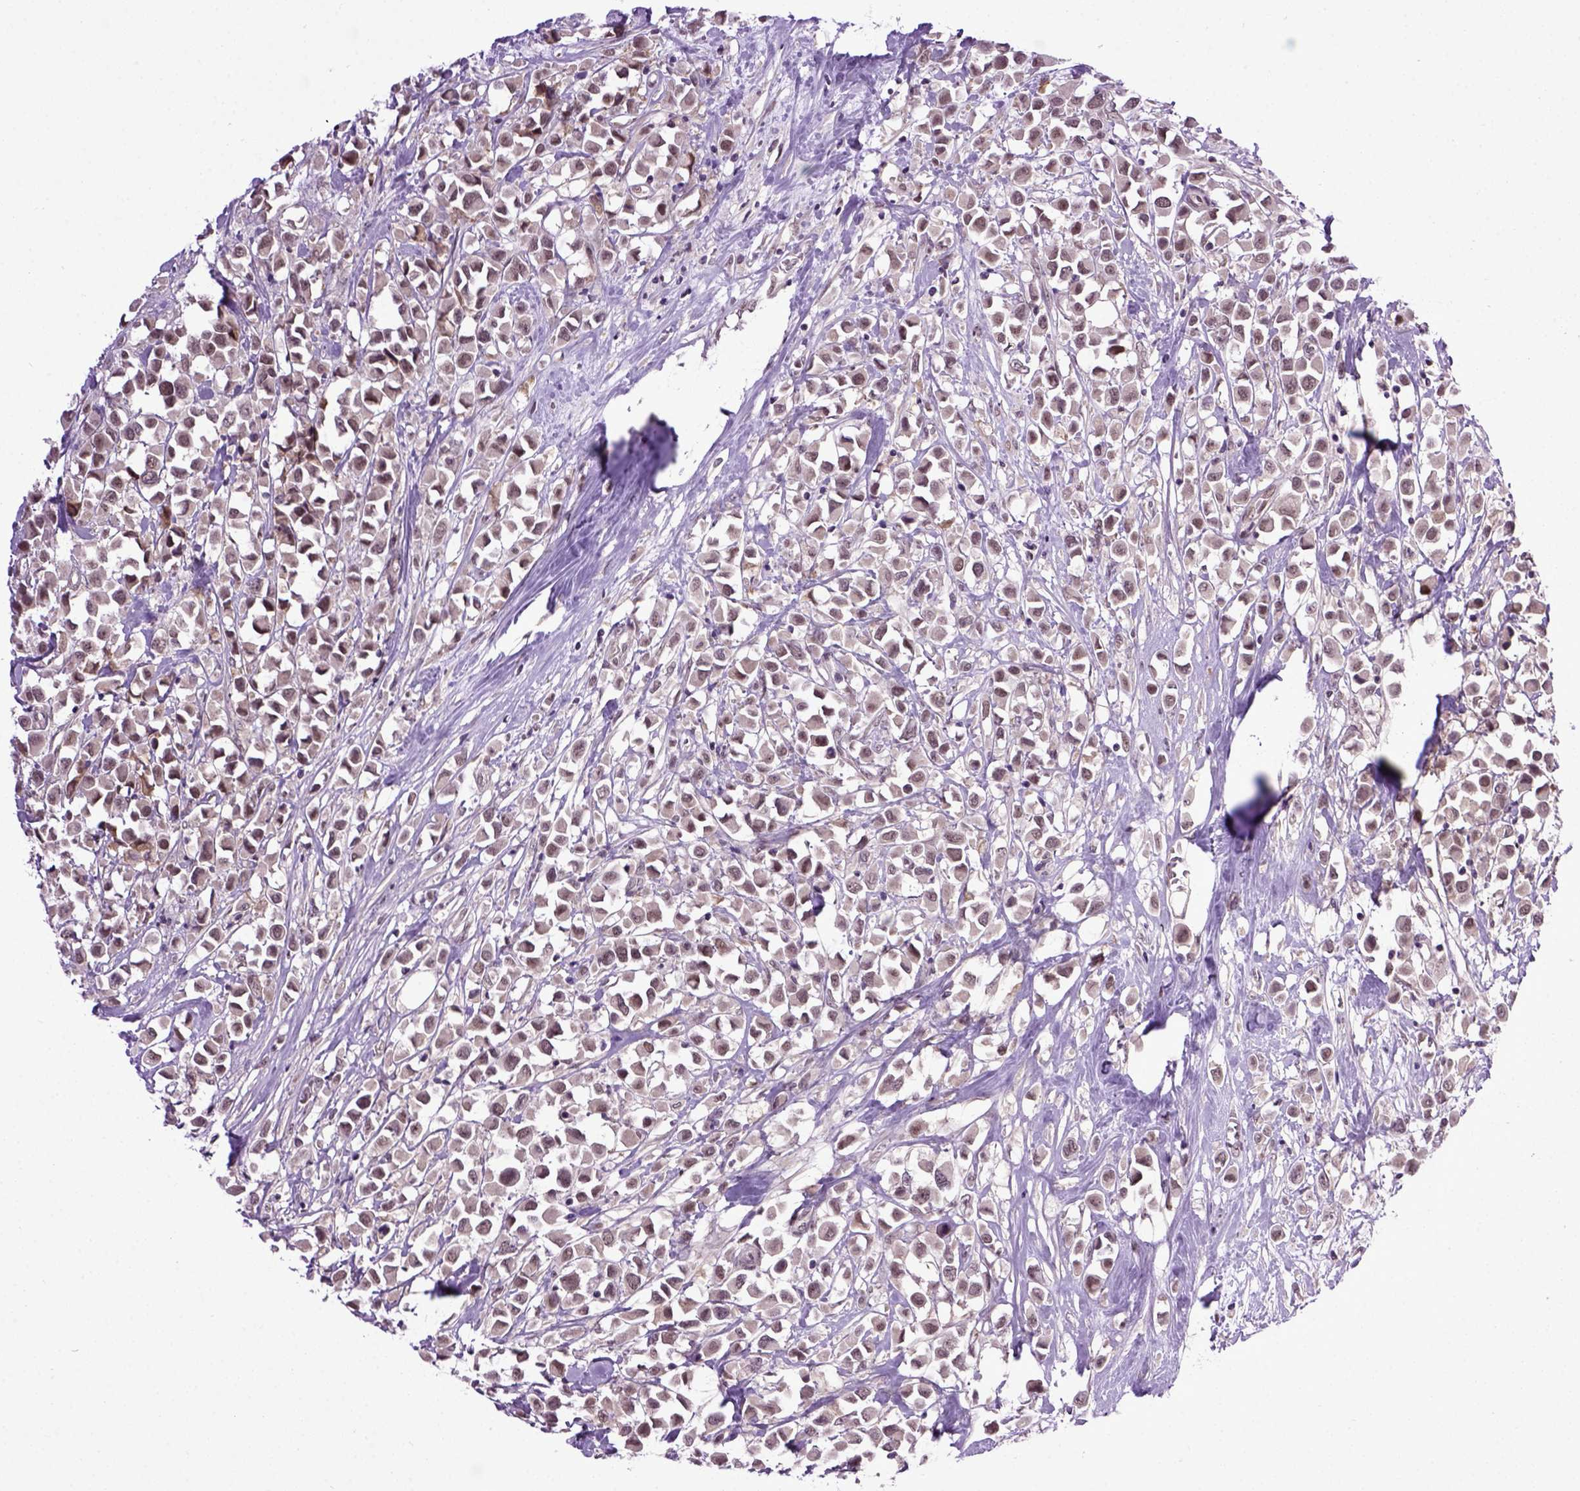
{"staining": {"intensity": "moderate", "quantity": "<25%", "location": "nuclear"}, "tissue": "breast cancer", "cell_type": "Tumor cells", "image_type": "cancer", "snomed": [{"axis": "morphology", "description": "Duct carcinoma"}, {"axis": "topography", "description": "Breast"}], "caption": "Moderate nuclear protein expression is present in approximately <25% of tumor cells in infiltrating ductal carcinoma (breast).", "gene": "RAB43", "patient": {"sex": "female", "age": 61}}